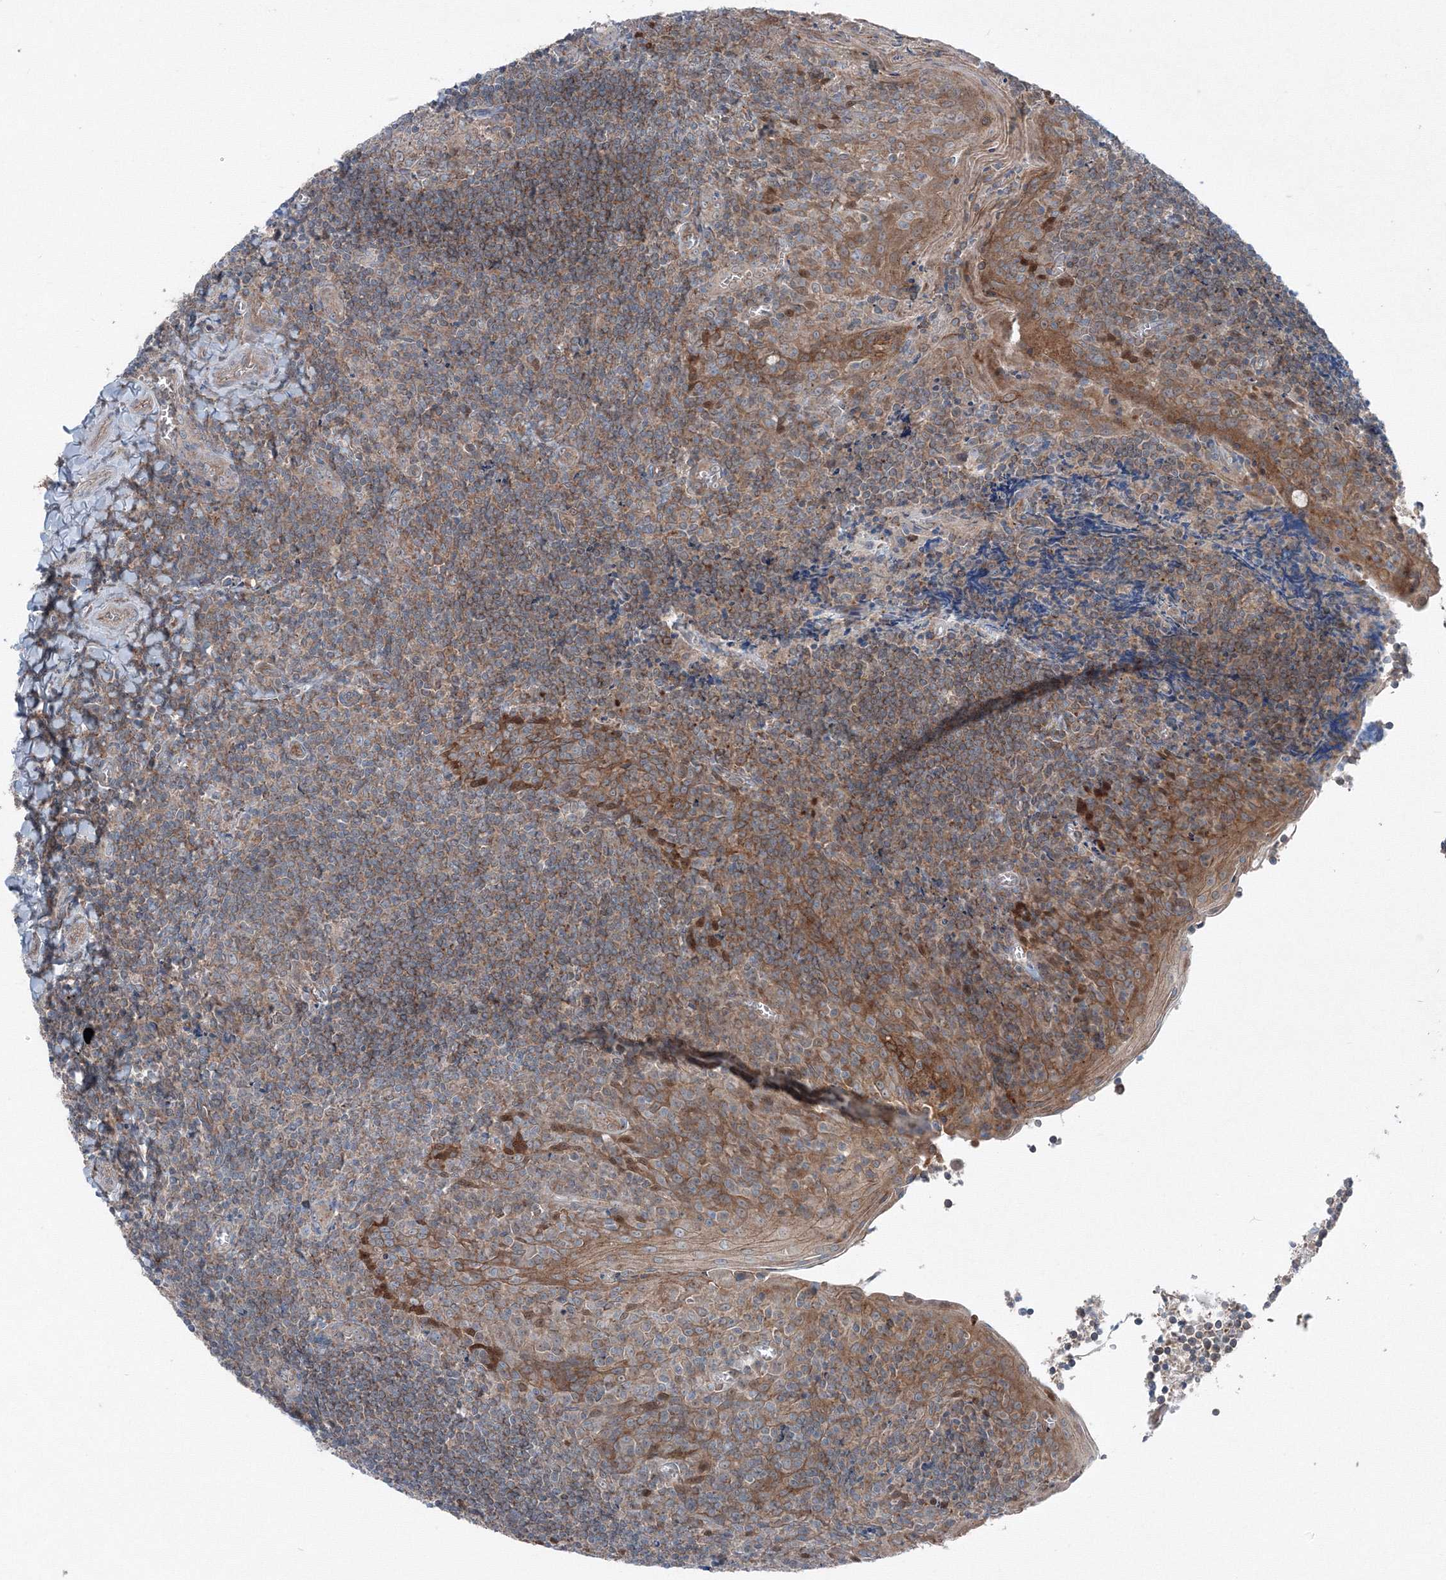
{"staining": {"intensity": "weak", "quantity": "25%-75%", "location": "cytoplasmic/membranous,nuclear"}, "tissue": "tonsil", "cell_type": "Germinal center cells", "image_type": "normal", "snomed": [{"axis": "morphology", "description": "Normal tissue, NOS"}, {"axis": "topography", "description": "Tonsil"}], "caption": "This is an image of immunohistochemistry staining of unremarkable tonsil, which shows weak staining in the cytoplasmic/membranous,nuclear of germinal center cells.", "gene": "TPRKB", "patient": {"sex": "male", "age": 27}}